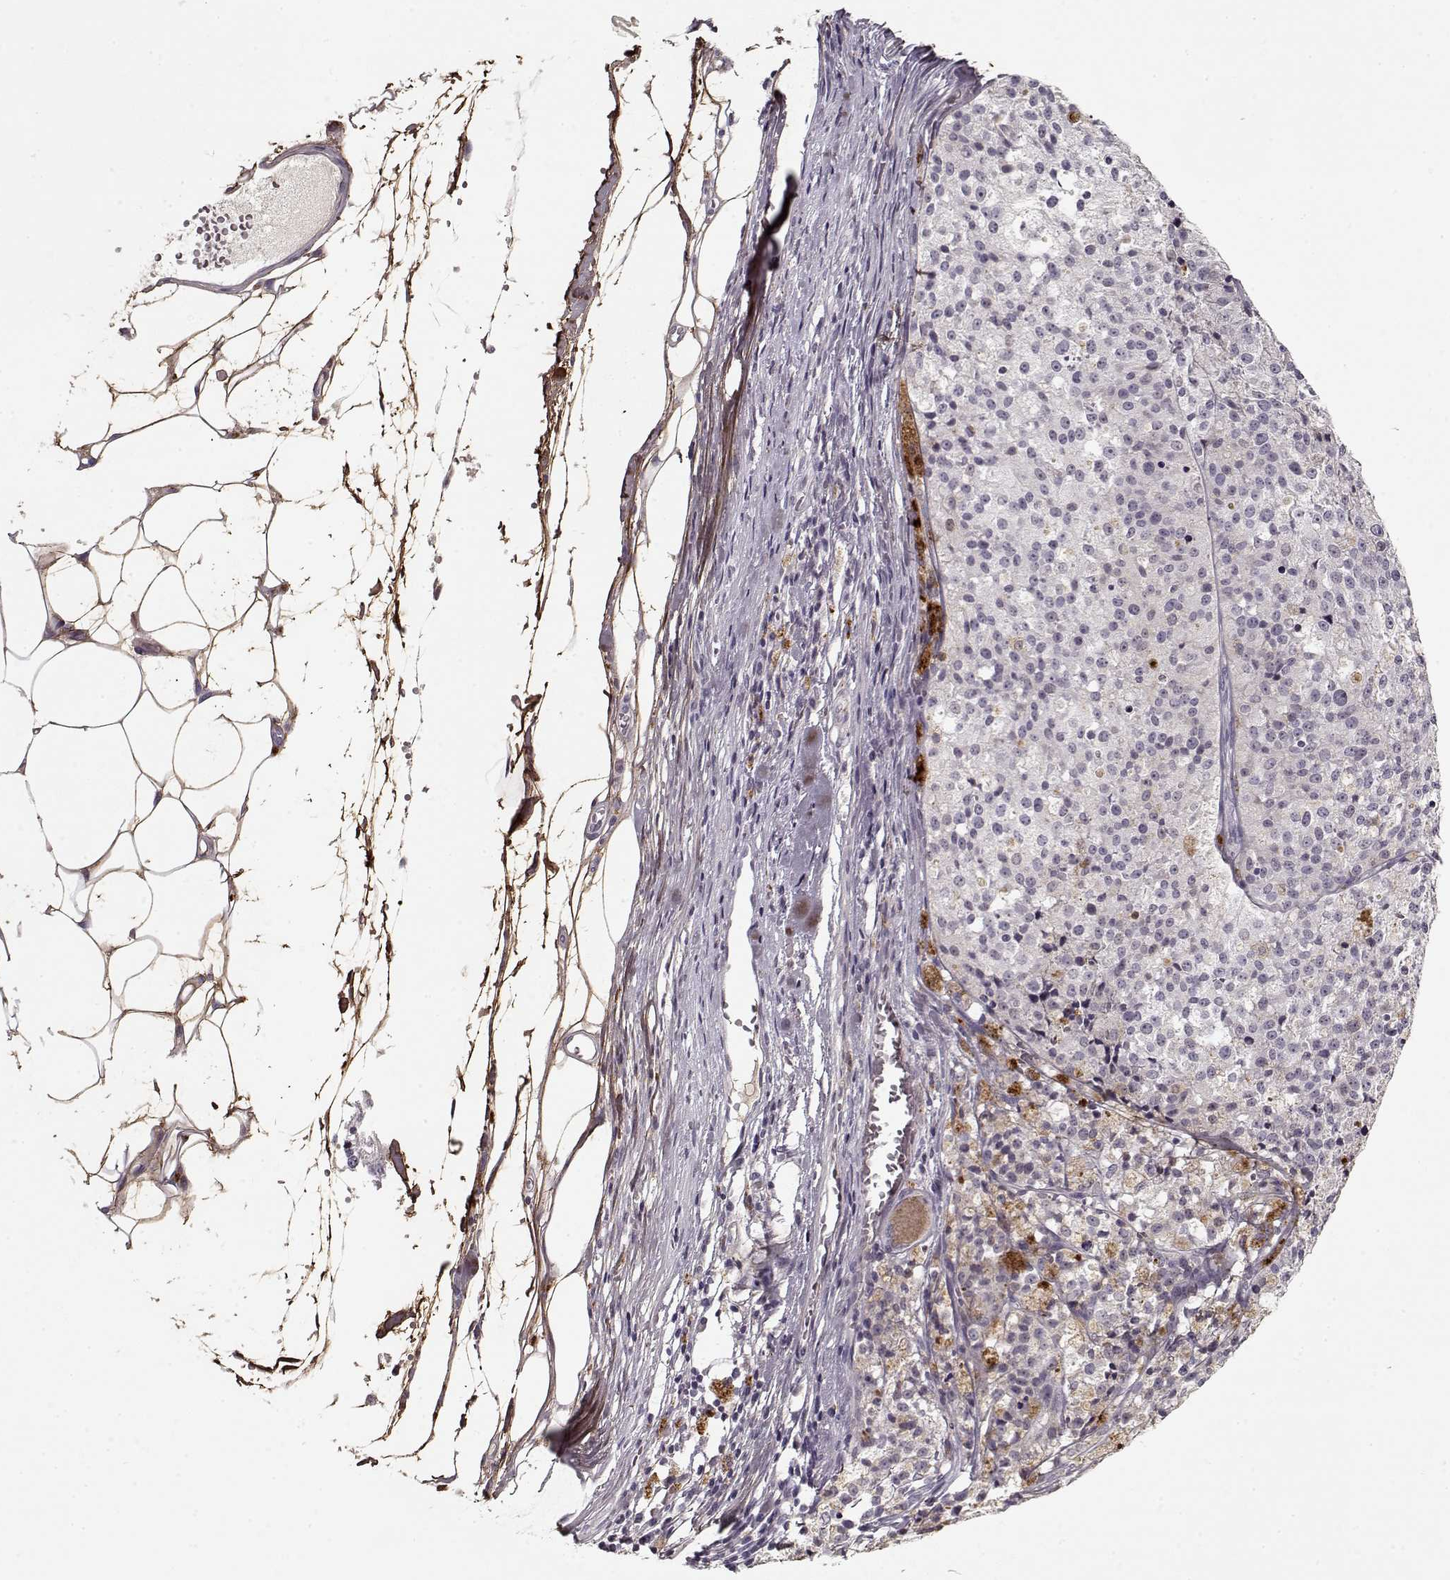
{"staining": {"intensity": "negative", "quantity": "none", "location": "none"}, "tissue": "melanoma", "cell_type": "Tumor cells", "image_type": "cancer", "snomed": [{"axis": "morphology", "description": "Malignant melanoma, Metastatic site"}, {"axis": "topography", "description": "Lymph node"}], "caption": "Immunohistochemistry (IHC) histopathology image of human malignant melanoma (metastatic site) stained for a protein (brown), which shows no positivity in tumor cells.", "gene": "LUM", "patient": {"sex": "female", "age": 64}}